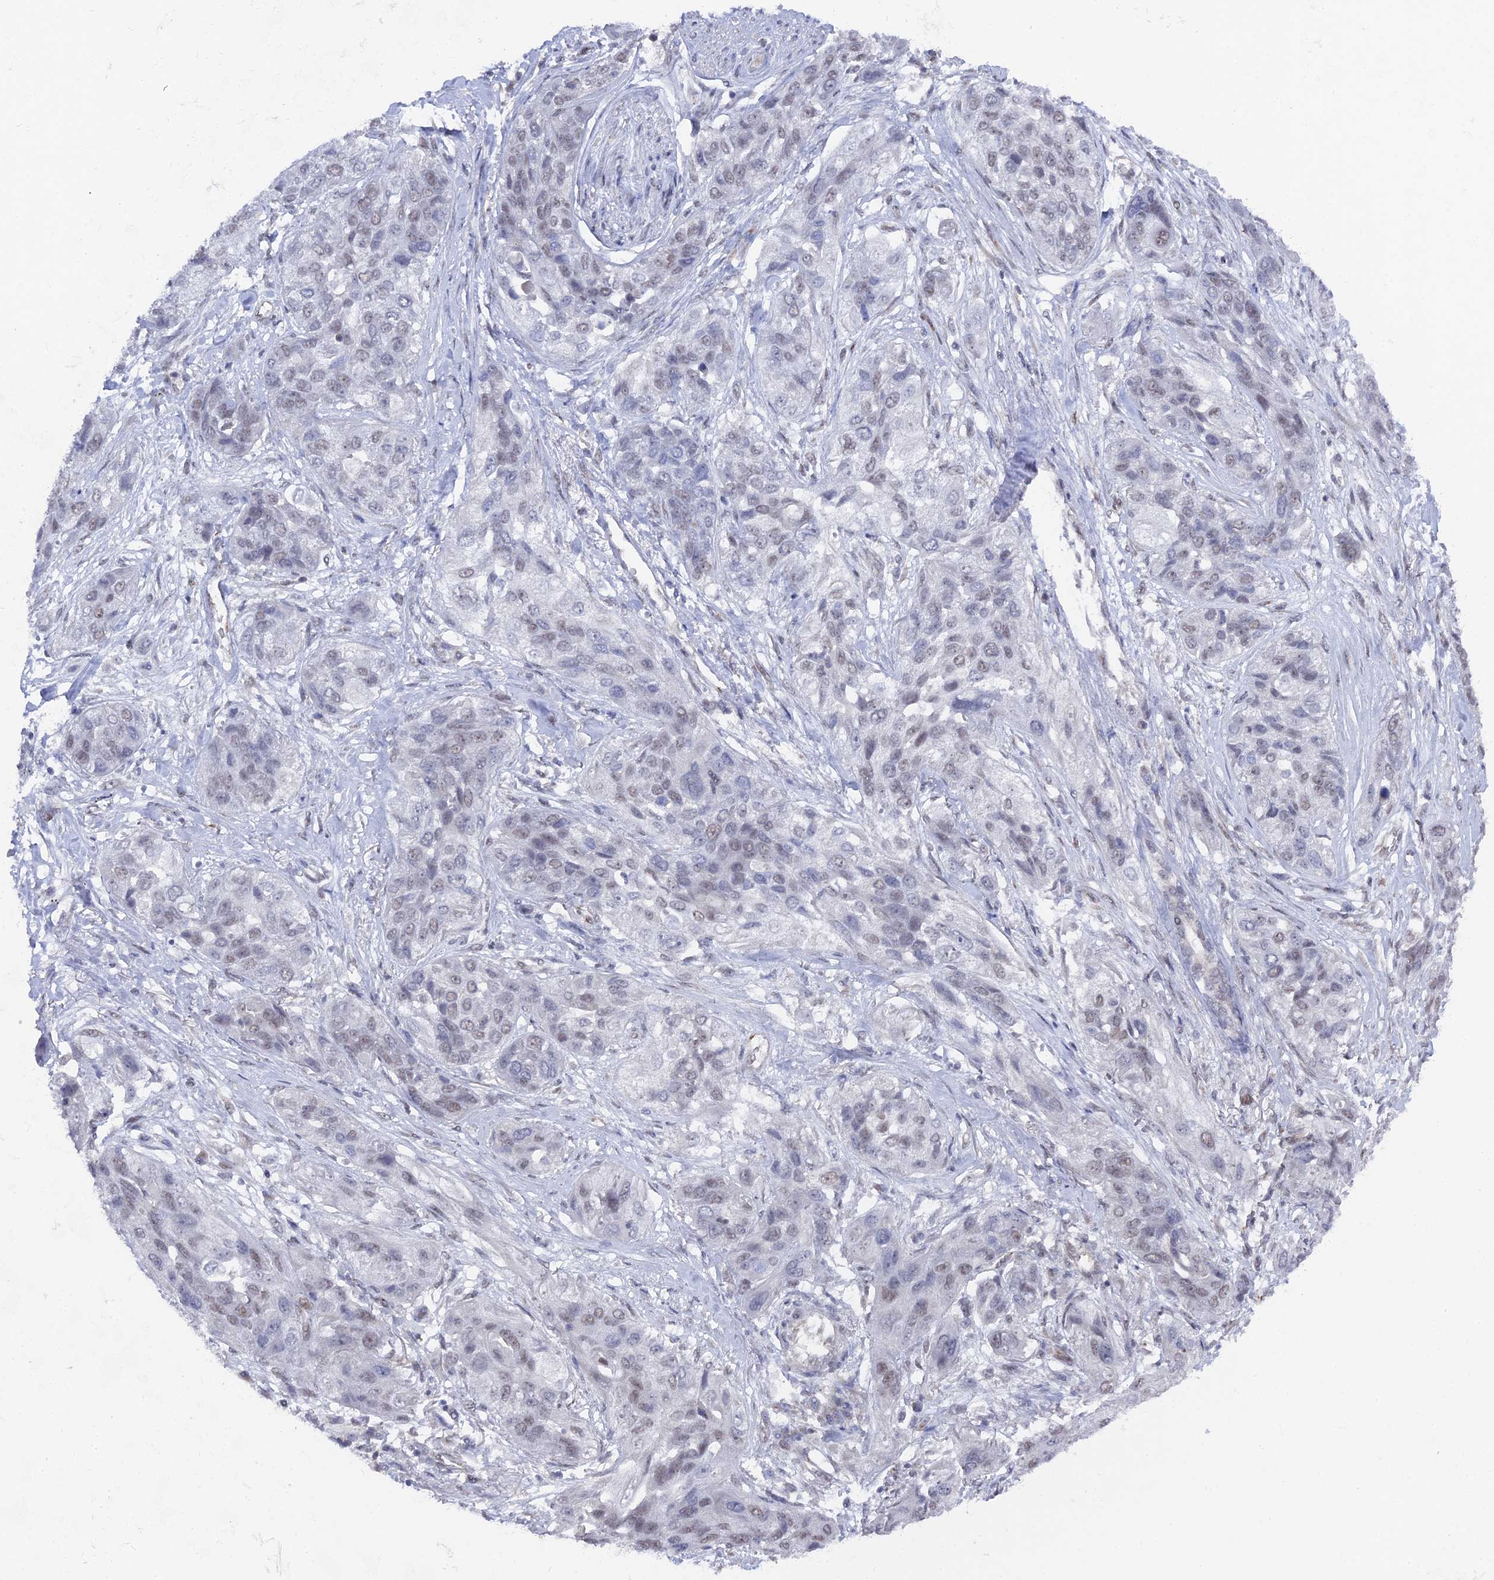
{"staining": {"intensity": "weak", "quantity": "25%-75%", "location": "nuclear"}, "tissue": "lung cancer", "cell_type": "Tumor cells", "image_type": "cancer", "snomed": [{"axis": "morphology", "description": "Squamous cell carcinoma, NOS"}, {"axis": "topography", "description": "Lung"}], "caption": "Protein expression analysis of lung cancer (squamous cell carcinoma) displays weak nuclear expression in about 25%-75% of tumor cells.", "gene": "FHIP2A", "patient": {"sex": "female", "age": 70}}